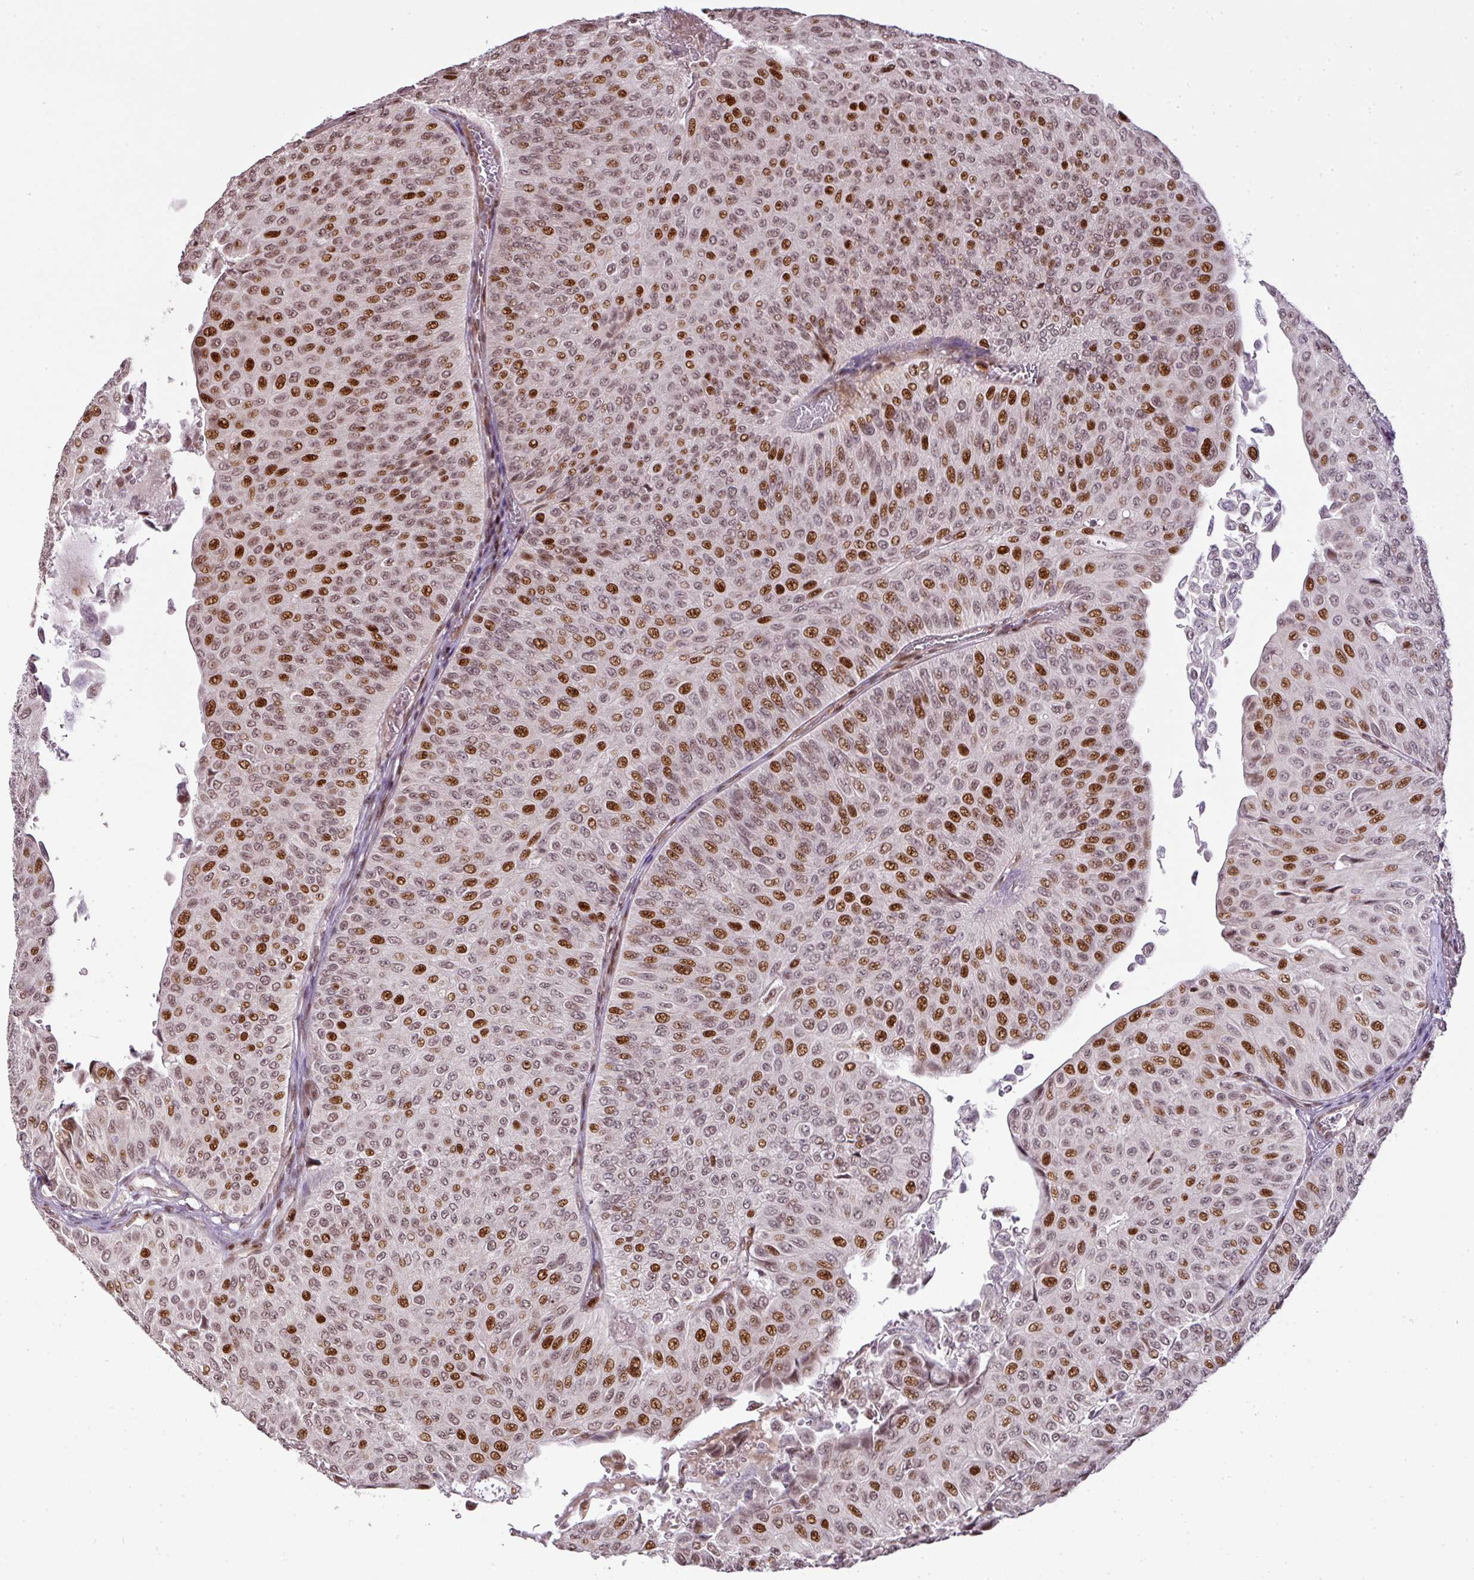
{"staining": {"intensity": "strong", "quantity": "25%-75%", "location": "nuclear"}, "tissue": "urothelial cancer", "cell_type": "Tumor cells", "image_type": "cancer", "snomed": [{"axis": "morphology", "description": "Urothelial carcinoma, NOS"}, {"axis": "topography", "description": "Urinary bladder"}], "caption": "An immunohistochemistry (IHC) photomicrograph of tumor tissue is shown. Protein staining in brown shows strong nuclear positivity in urothelial cancer within tumor cells. (Stains: DAB (3,3'-diaminobenzidine) in brown, nuclei in blue, Microscopy: brightfield microscopy at high magnification).", "gene": "MYSM1", "patient": {"sex": "male", "age": 59}}